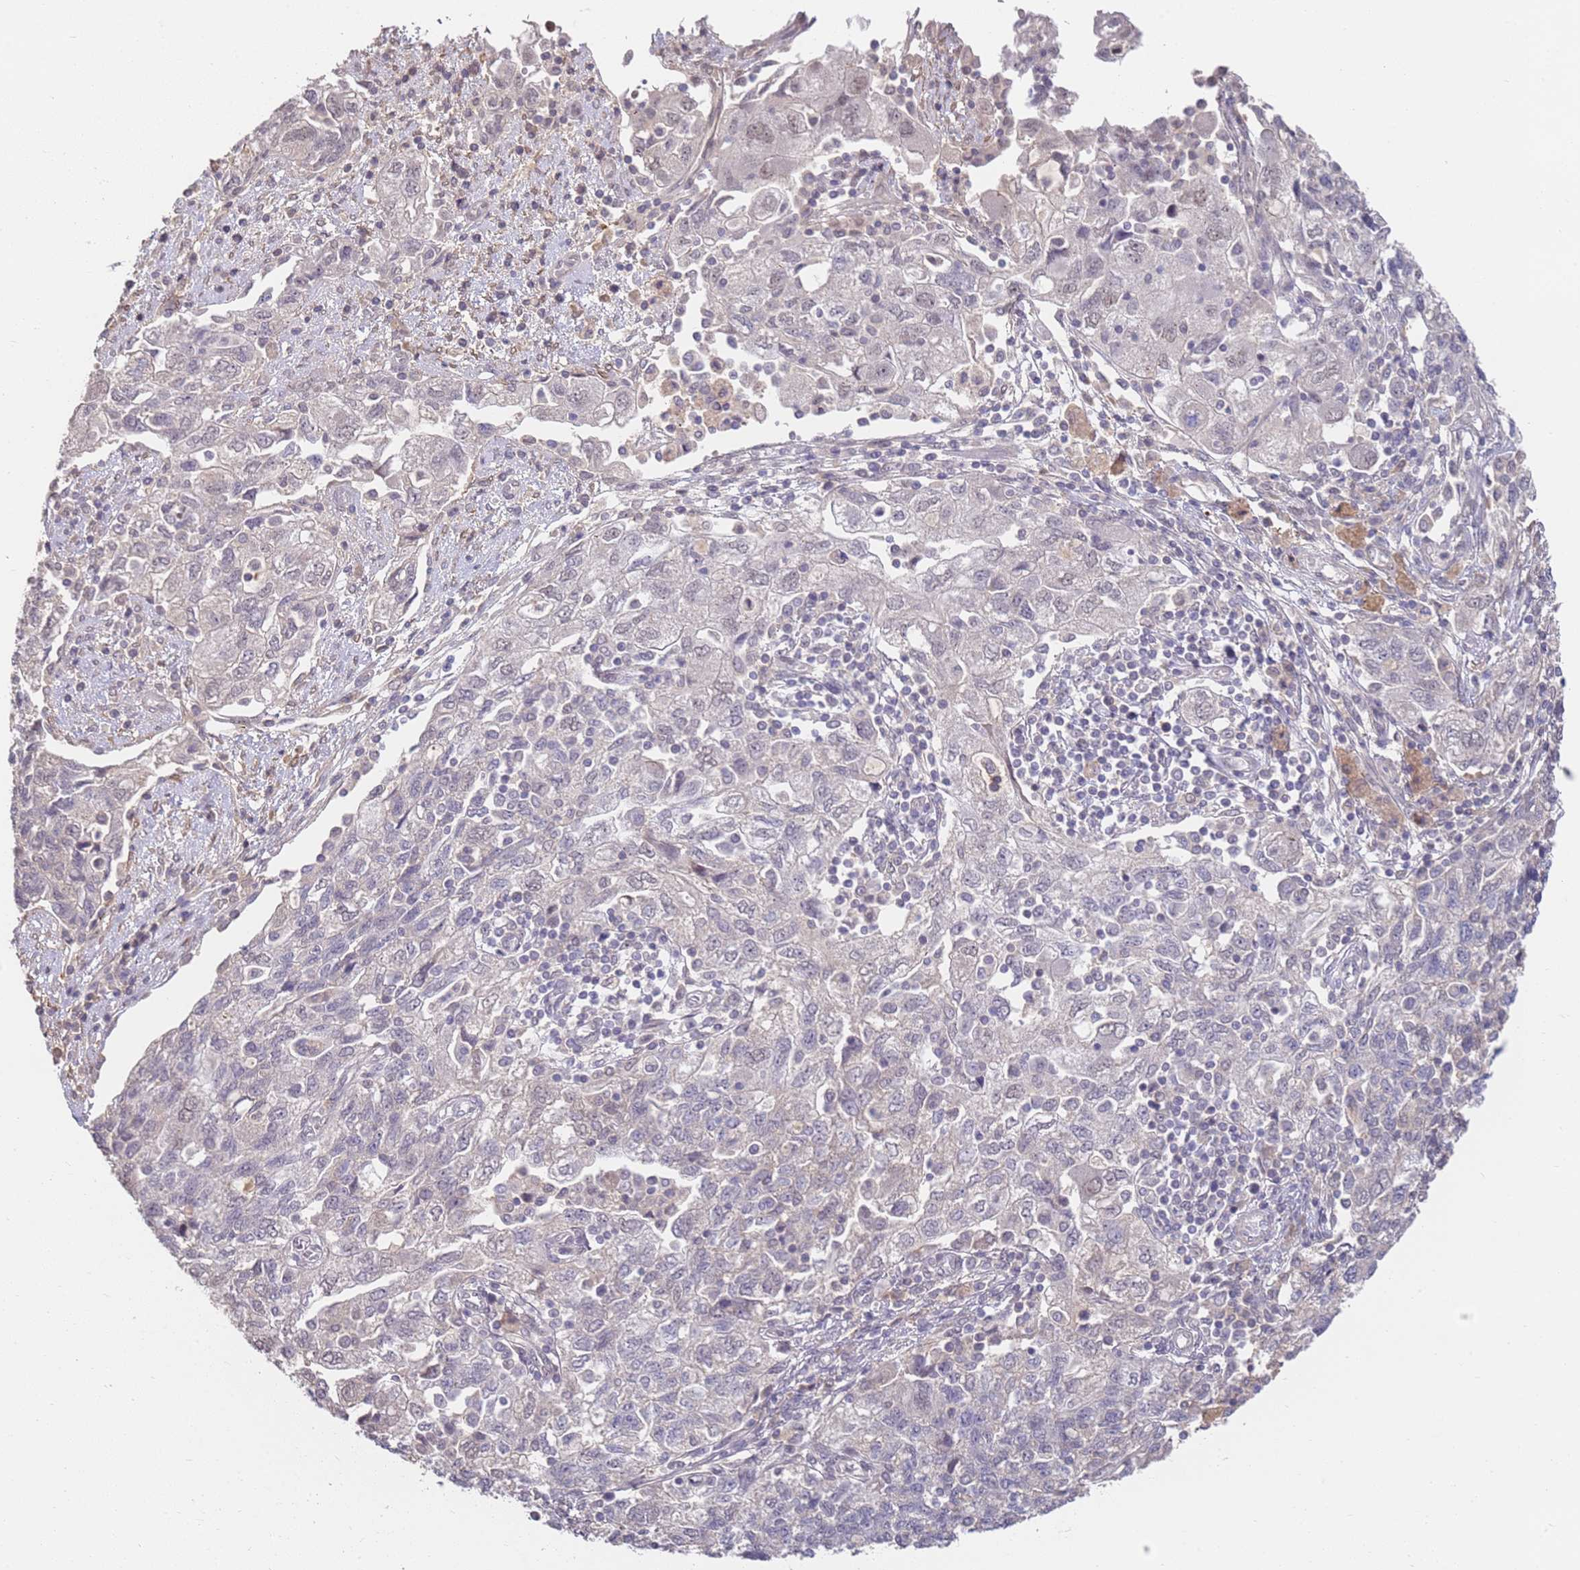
{"staining": {"intensity": "negative", "quantity": "none", "location": "none"}, "tissue": "ovarian cancer", "cell_type": "Tumor cells", "image_type": "cancer", "snomed": [{"axis": "morphology", "description": "Carcinoma, NOS"}, {"axis": "morphology", "description": "Cystadenocarcinoma, serous, NOS"}, {"axis": "topography", "description": "Ovary"}], "caption": "DAB immunohistochemical staining of serous cystadenocarcinoma (ovarian) shows no significant expression in tumor cells. (Brightfield microscopy of DAB immunohistochemistry (IHC) at high magnification).", "gene": "WDR93", "patient": {"sex": "female", "age": 69}}